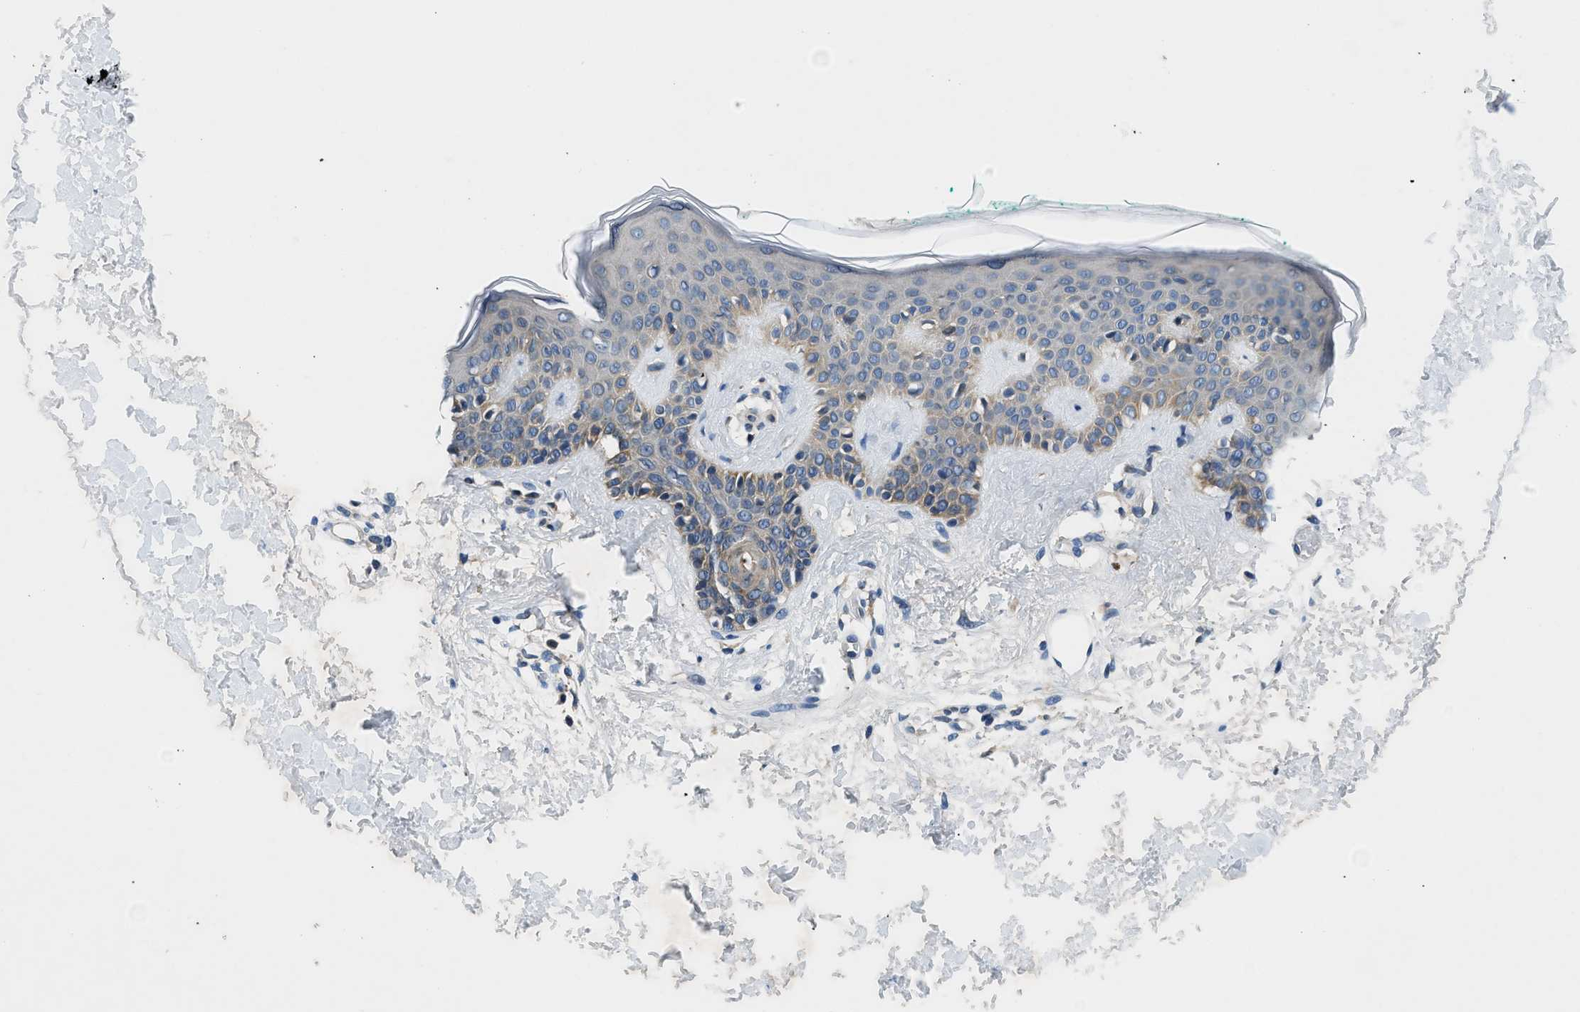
{"staining": {"intensity": "negative", "quantity": "none", "location": "none"}, "tissue": "skin", "cell_type": "Fibroblasts", "image_type": "normal", "snomed": [{"axis": "morphology", "description": "Normal tissue, NOS"}, {"axis": "topography", "description": "Skin"}], "caption": "This is a photomicrograph of immunohistochemistry staining of normal skin, which shows no expression in fibroblasts. (DAB (3,3'-diaminobenzidine) IHC with hematoxylin counter stain).", "gene": "PAFAH2", "patient": {"sex": "male", "age": 30}}